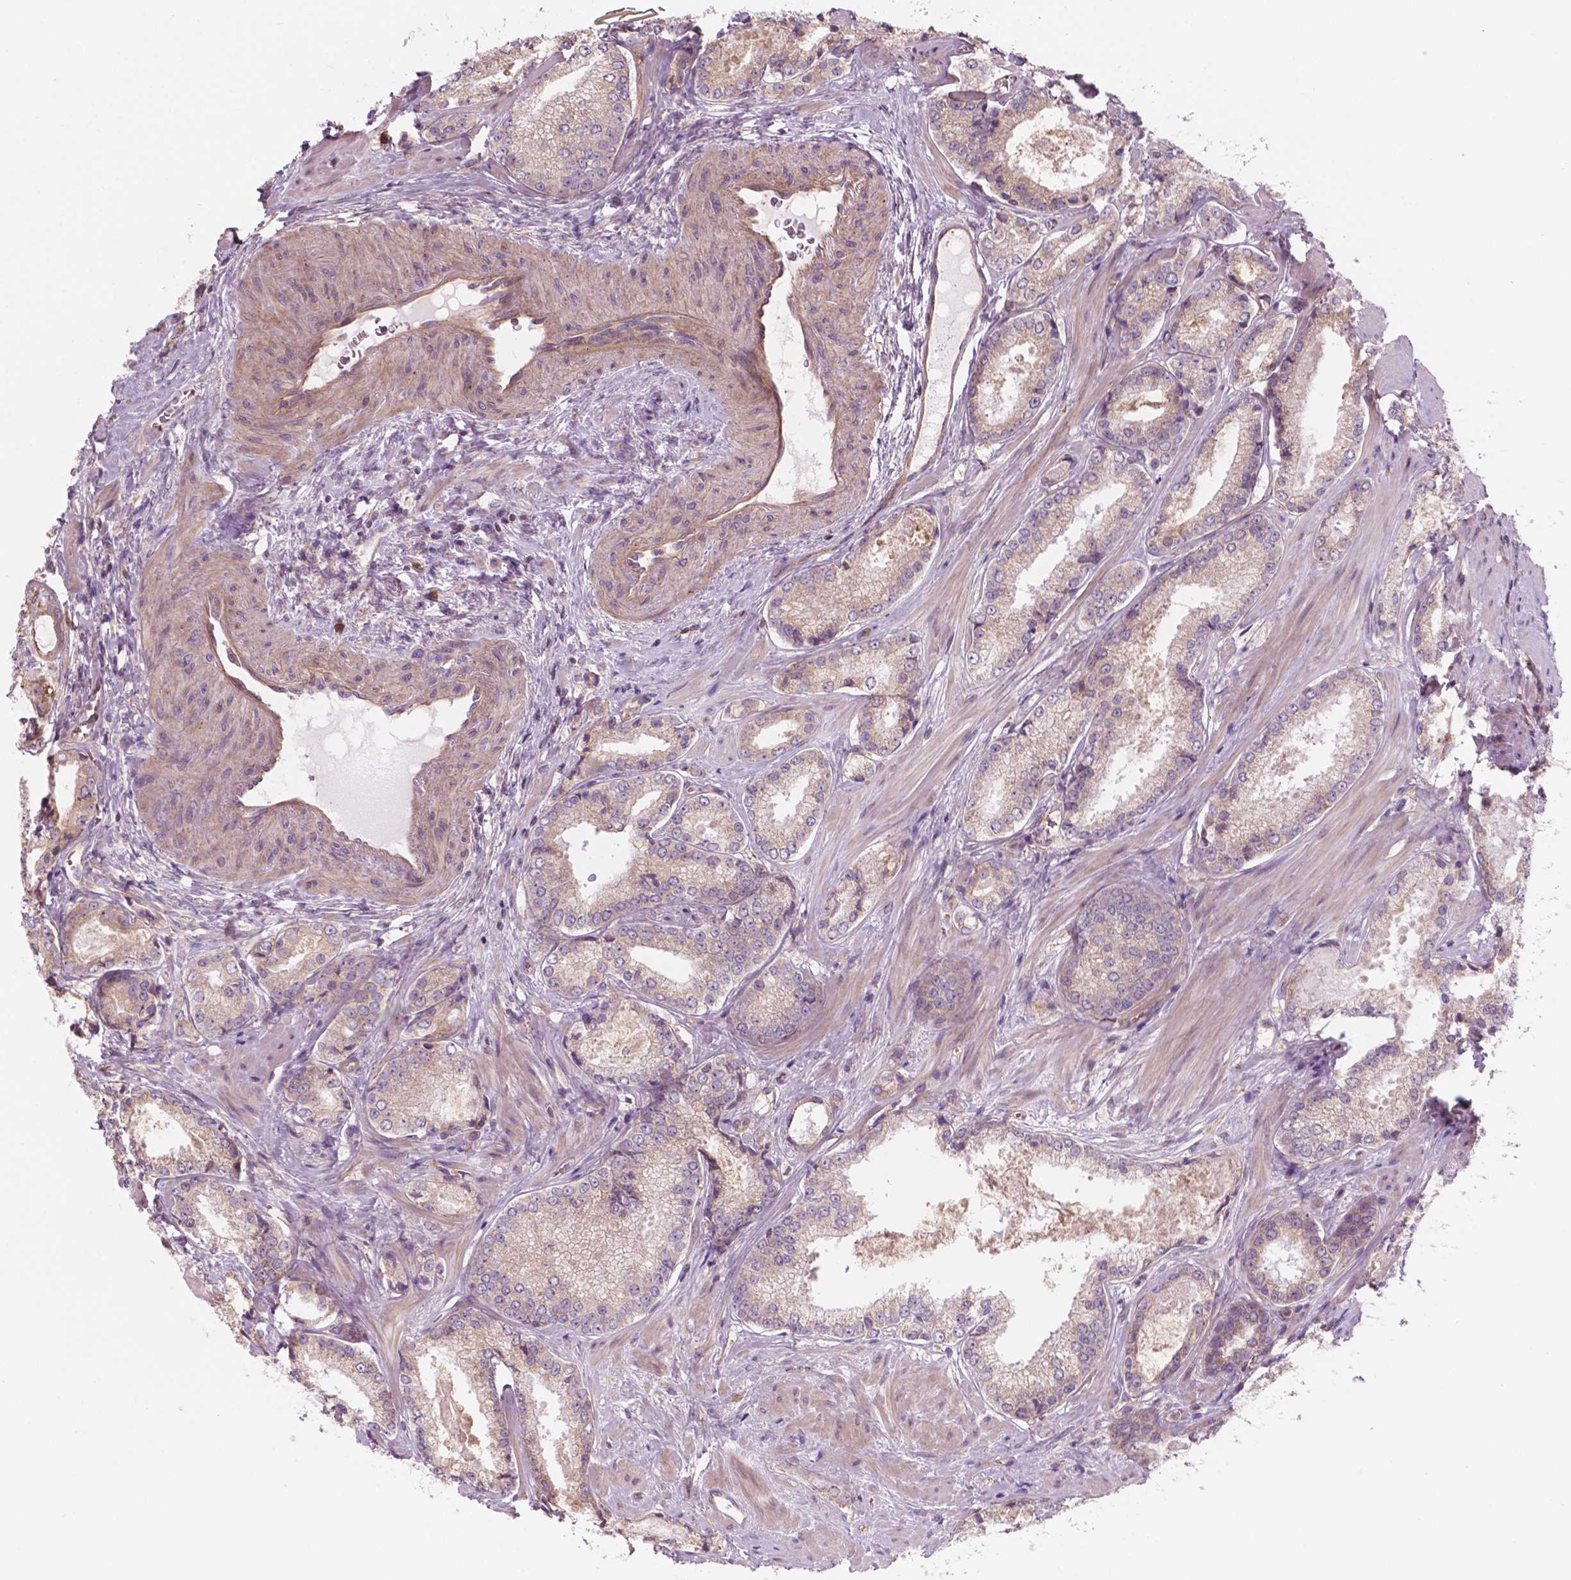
{"staining": {"intensity": "weak", "quantity": "25%-75%", "location": "cytoplasmic/membranous"}, "tissue": "prostate cancer", "cell_type": "Tumor cells", "image_type": "cancer", "snomed": [{"axis": "morphology", "description": "Adenocarcinoma, Low grade"}, {"axis": "topography", "description": "Prostate"}], "caption": "This micrograph demonstrates prostate cancer stained with immunohistochemistry (IHC) to label a protein in brown. The cytoplasmic/membranous of tumor cells show weak positivity for the protein. Nuclei are counter-stained blue.", "gene": "SURF4", "patient": {"sex": "male", "age": 56}}